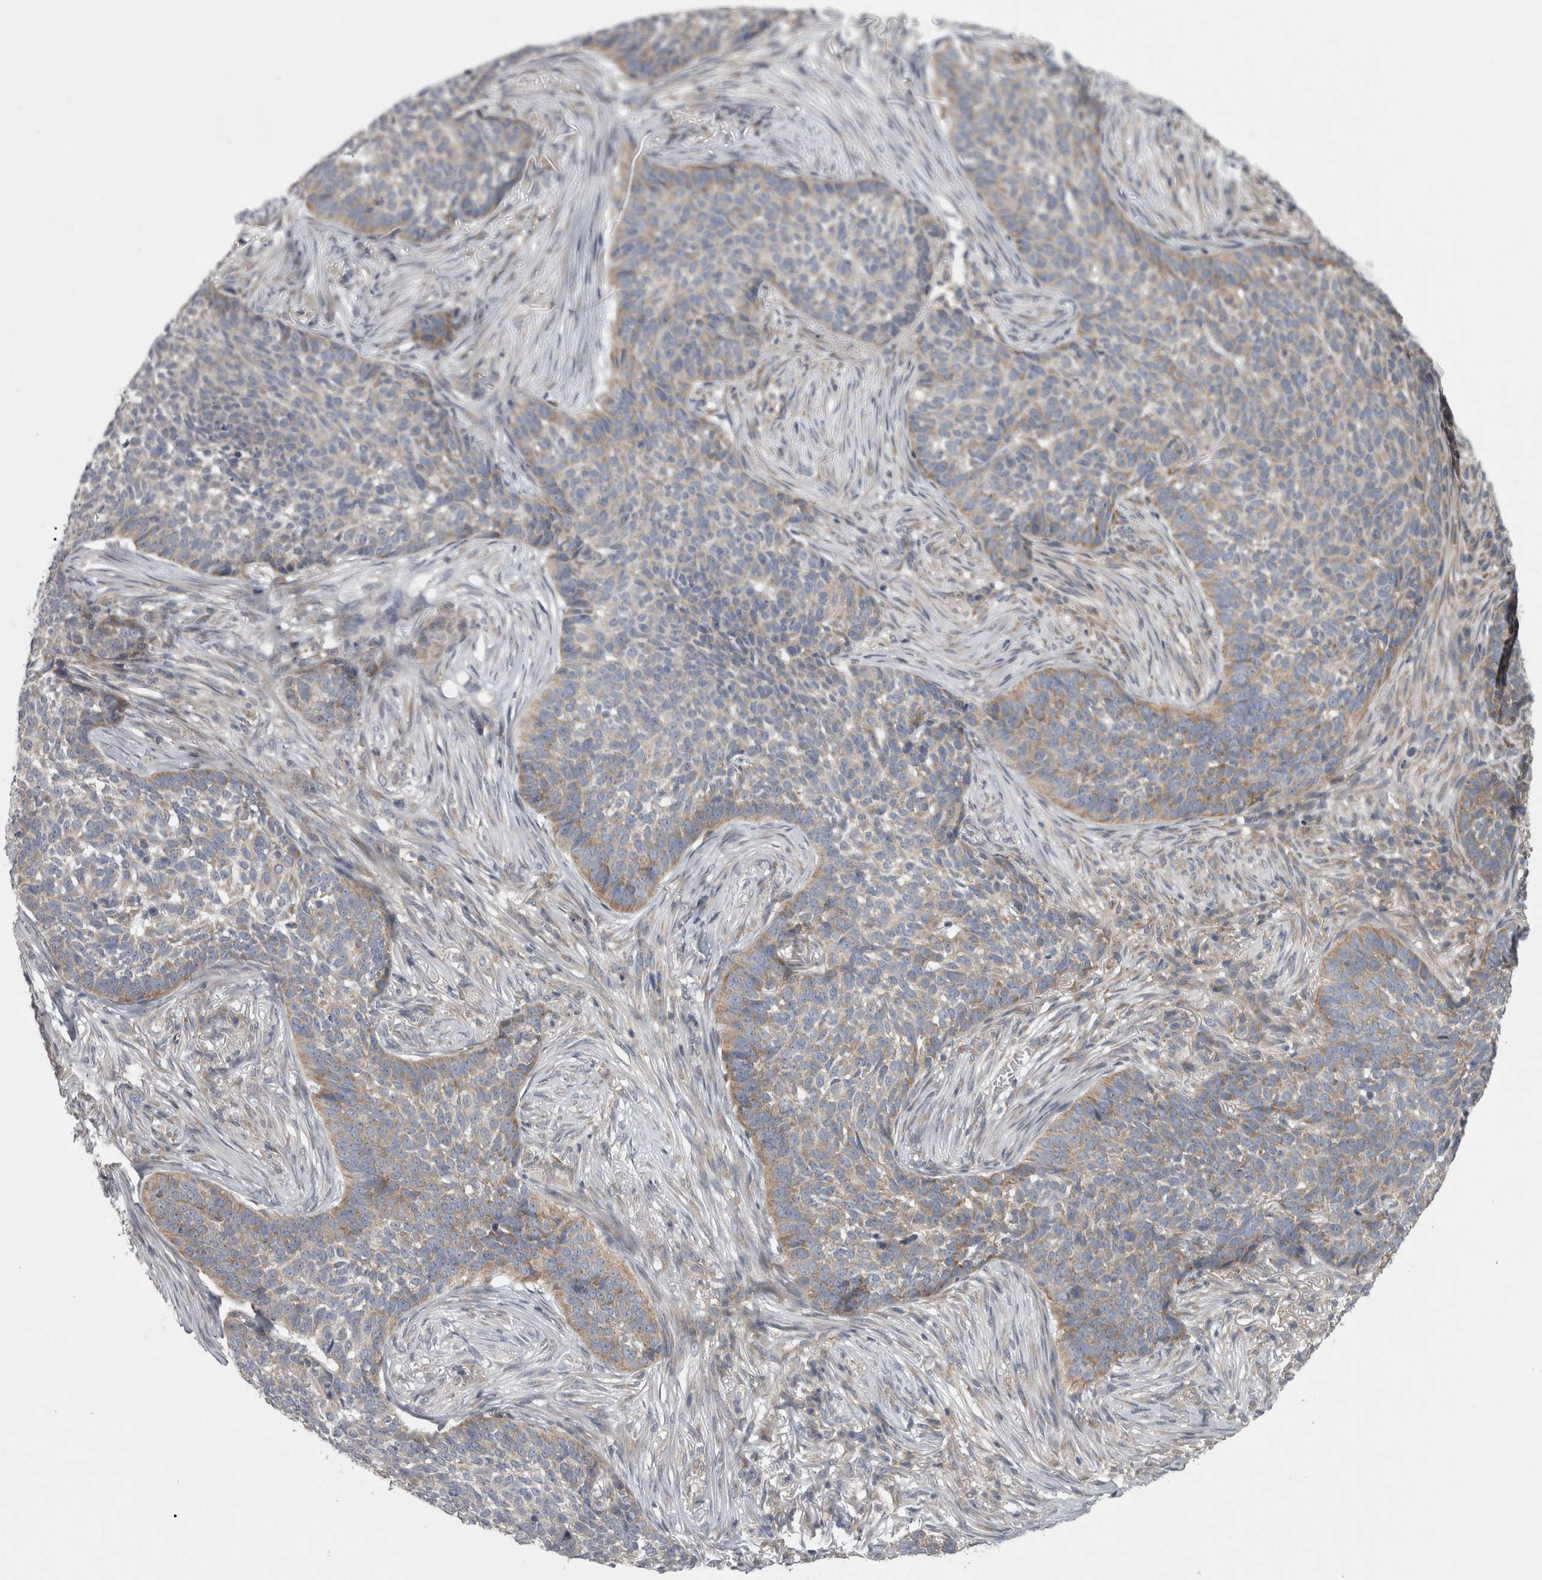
{"staining": {"intensity": "moderate", "quantity": ">75%", "location": "cytoplasmic/membranous"}, "tissue": "skin cancer", "cell_type": "Tumor cells", "image_type": "cancer", "snomed": [{"axis": "morphology", "description": "Basal cell carcinoma"}, {"axis": "topography", "description": "Skin"}], "caption": "An immunohistochemistry image of tumor tissue is shown. Protein staining in brown labels moderate cytoplasmic/membranous positivity in basal cell carcinoma (skin) within tumor cells. (DAB (3,3'-diaminobenzidine) = brown stain, brightfield microscopy at high magnification).", "gene": "PRRC2C", "patient": {"sex": "male", "age": 85}}